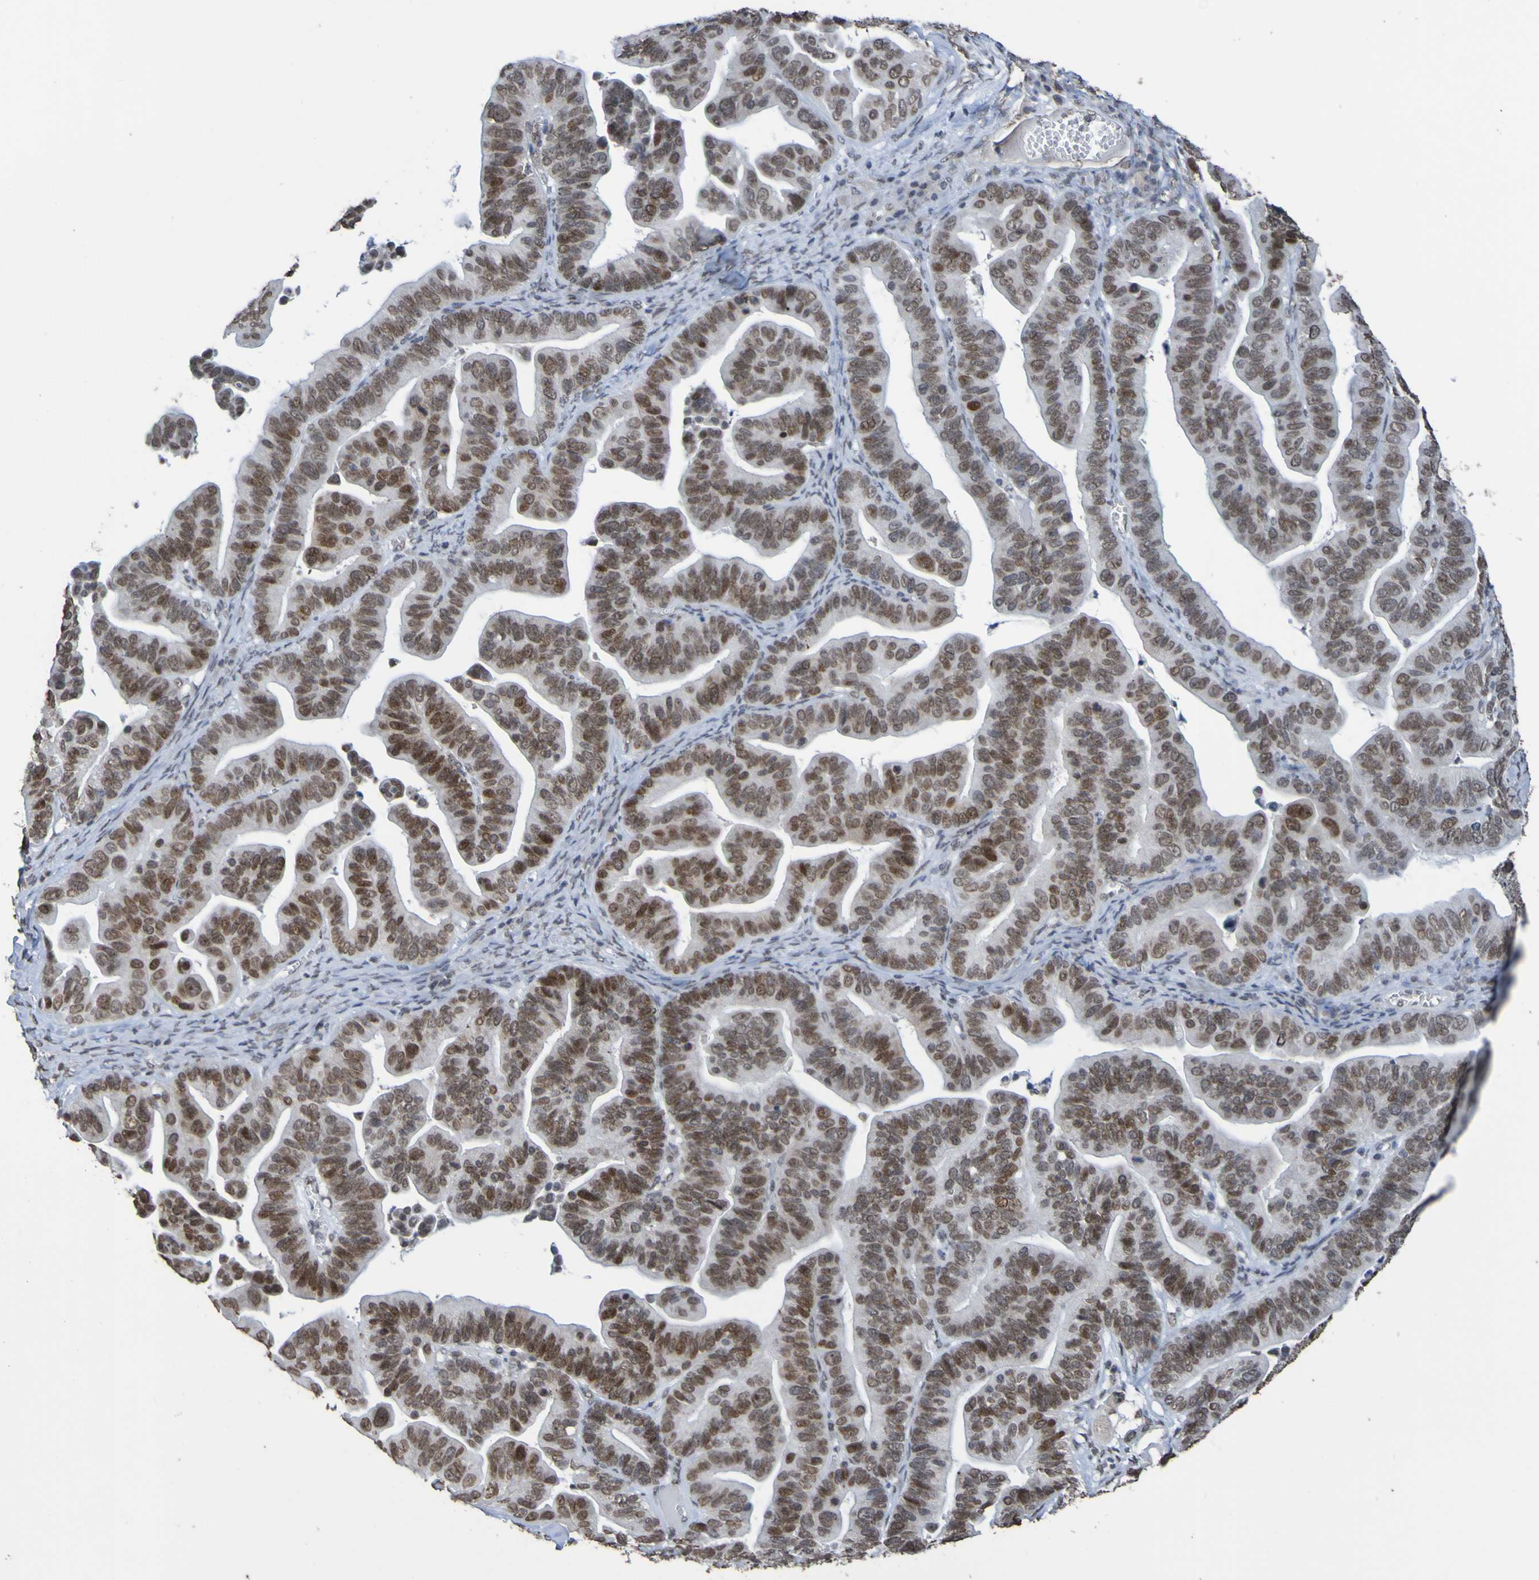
{"staining": {"intensity": "strong", "quantity": ">75%", "location": "nuclear"}, "tissue": "ovarian cancer", "cell_type": "Tumor cells", "image_type": "cancer", "snomed": [{"axis": "morphology", "description": "Cystadenocarcinoma, serous, NOS"}, {"axis": "topography", "description": "Ovary"}], "caption": "A brown stain labels strong nuclear staining of a protein in serous cystadenocarcinoma (ovarian) tumor cells. (IHC, brightfield microscopy, high magnification).", "gene": "ALKBH2", "patient": {"sex": "female", "age": 56}}